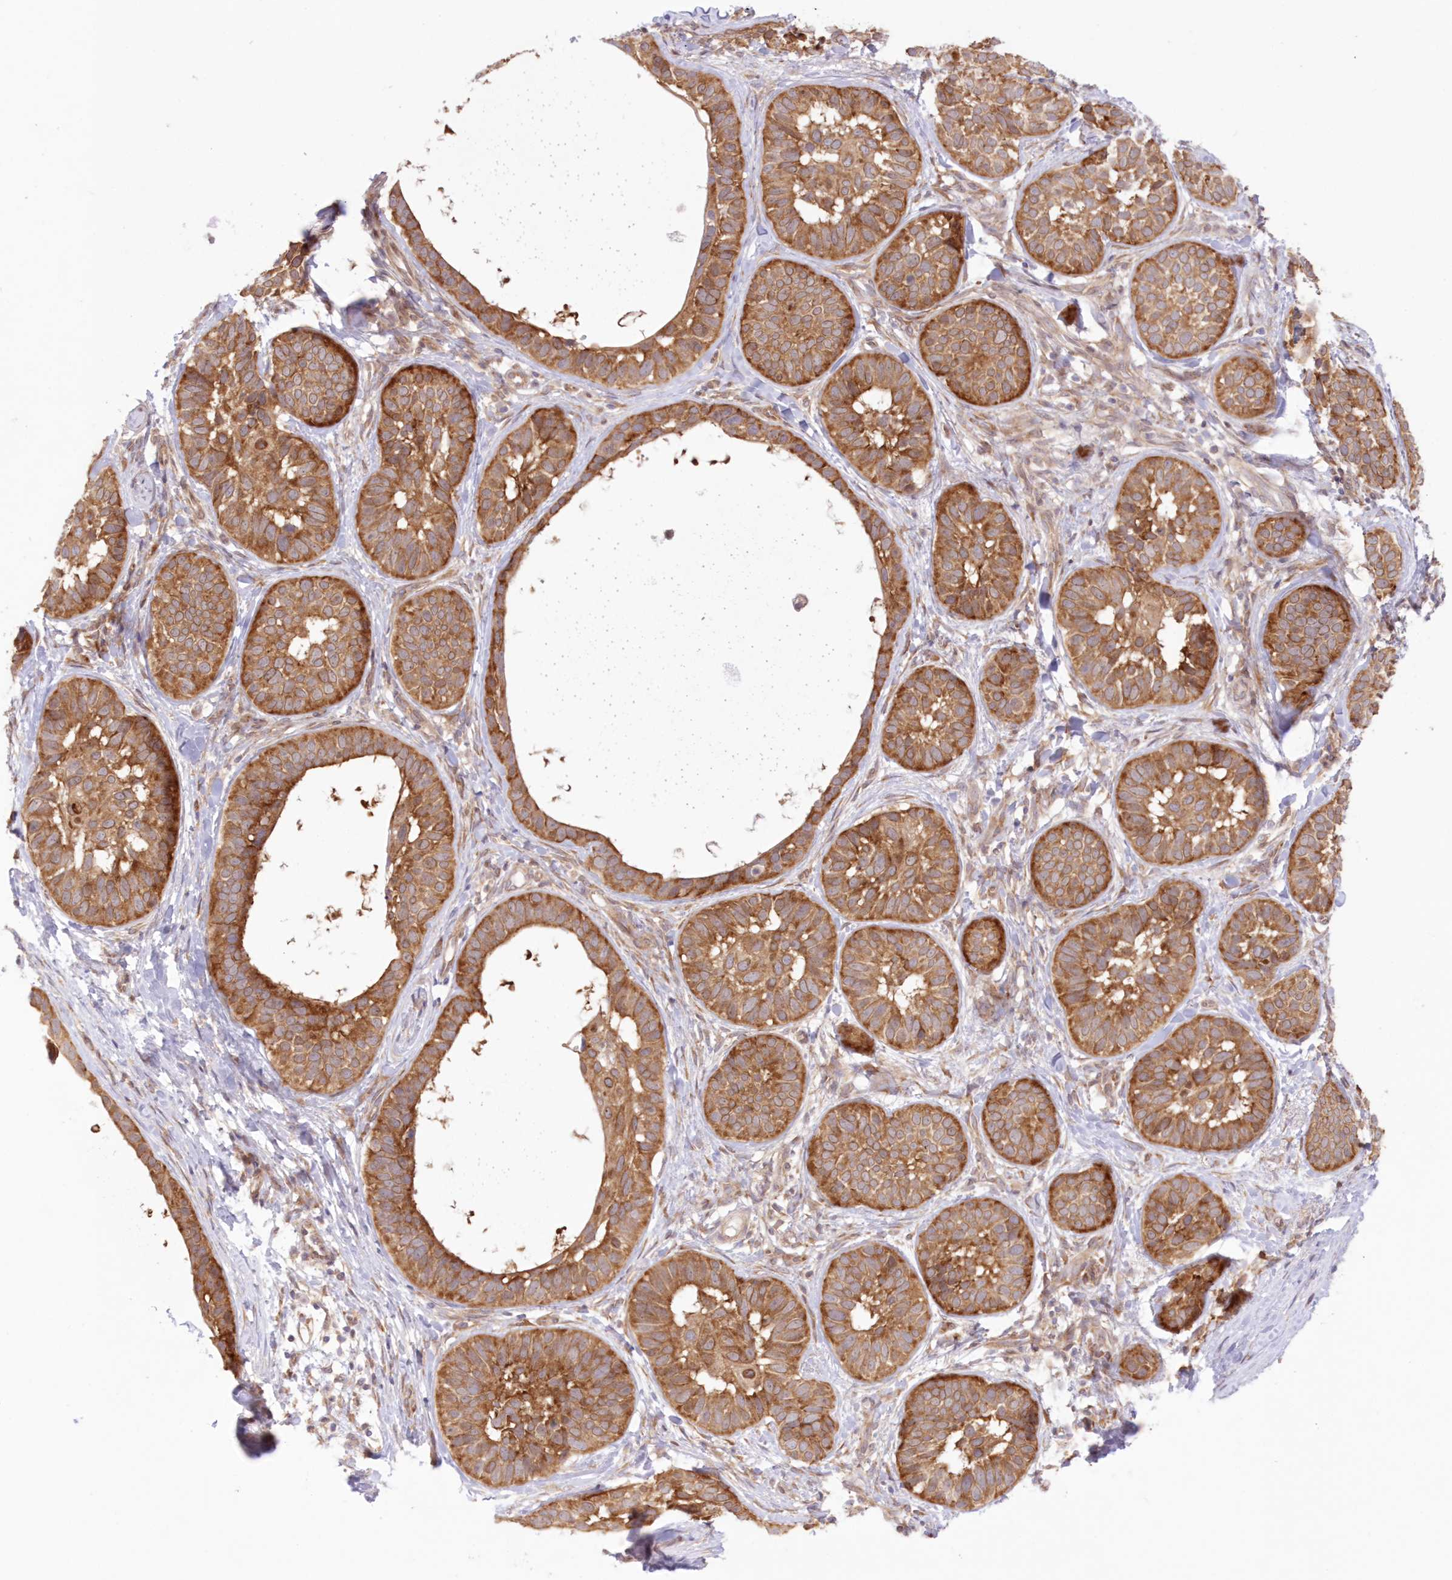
{"staining": {"intensity": "strong", "quantity": ">75%", "location": "cytoplasmic/membranous"}, "tissue": "skin cancer", "cell_type": "Tumor cells", "image_type": "cancer", "snomed": [{"axis": "morphology", "description": "Basal cell carcinoma"}, {"axis": "topography", "description": "Skin"}], "caption": "Brown immunohistochemical staining in skin basal cell carcinoma shows strong cytoplasmic/membranous expression in about >75% of tumor cells.", "gene": "RNPEP", "patient": {"sex": "male", "age": 62}}